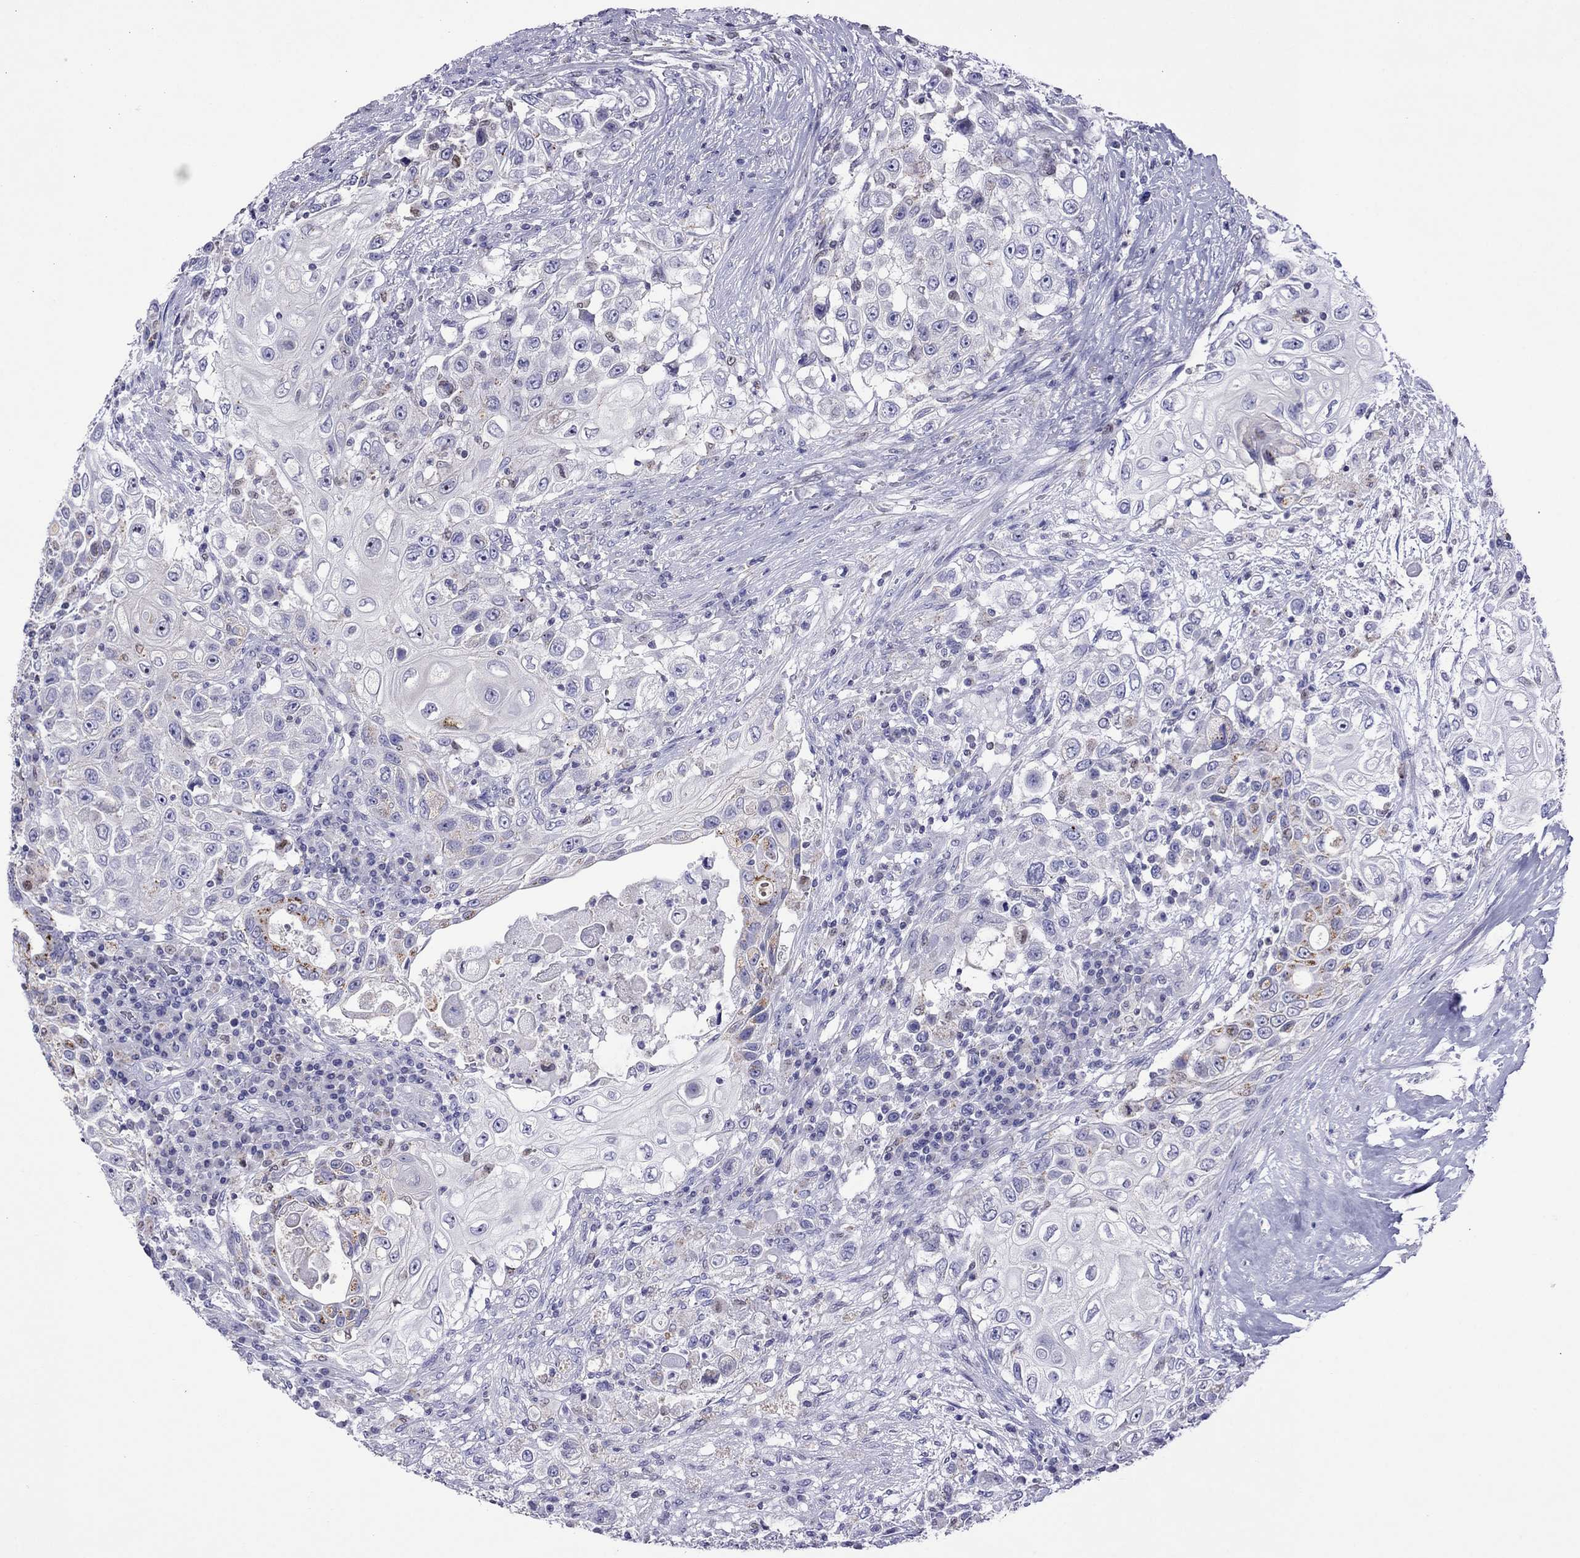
{"staining": {"intensity": "negative", "quantity": "none", "location": "none"}, "tissue": "urothelial cancer", "cell_type": "Tumor cells", "image_type": "cancer", "snomed": [{"axis": "morphology", "description": "Urothelial carcinoma, High grade"}, {"axis": "topography", "description": "Urinary bladder"}], "caption": "Immunohistochemistry (IHC) histopathology image of human urothelial cancer stained for a protein (brown), which reveals no expression in tumor cells.", "gene": "MPZ", "patient": {"sex": "female", "age": 56}}